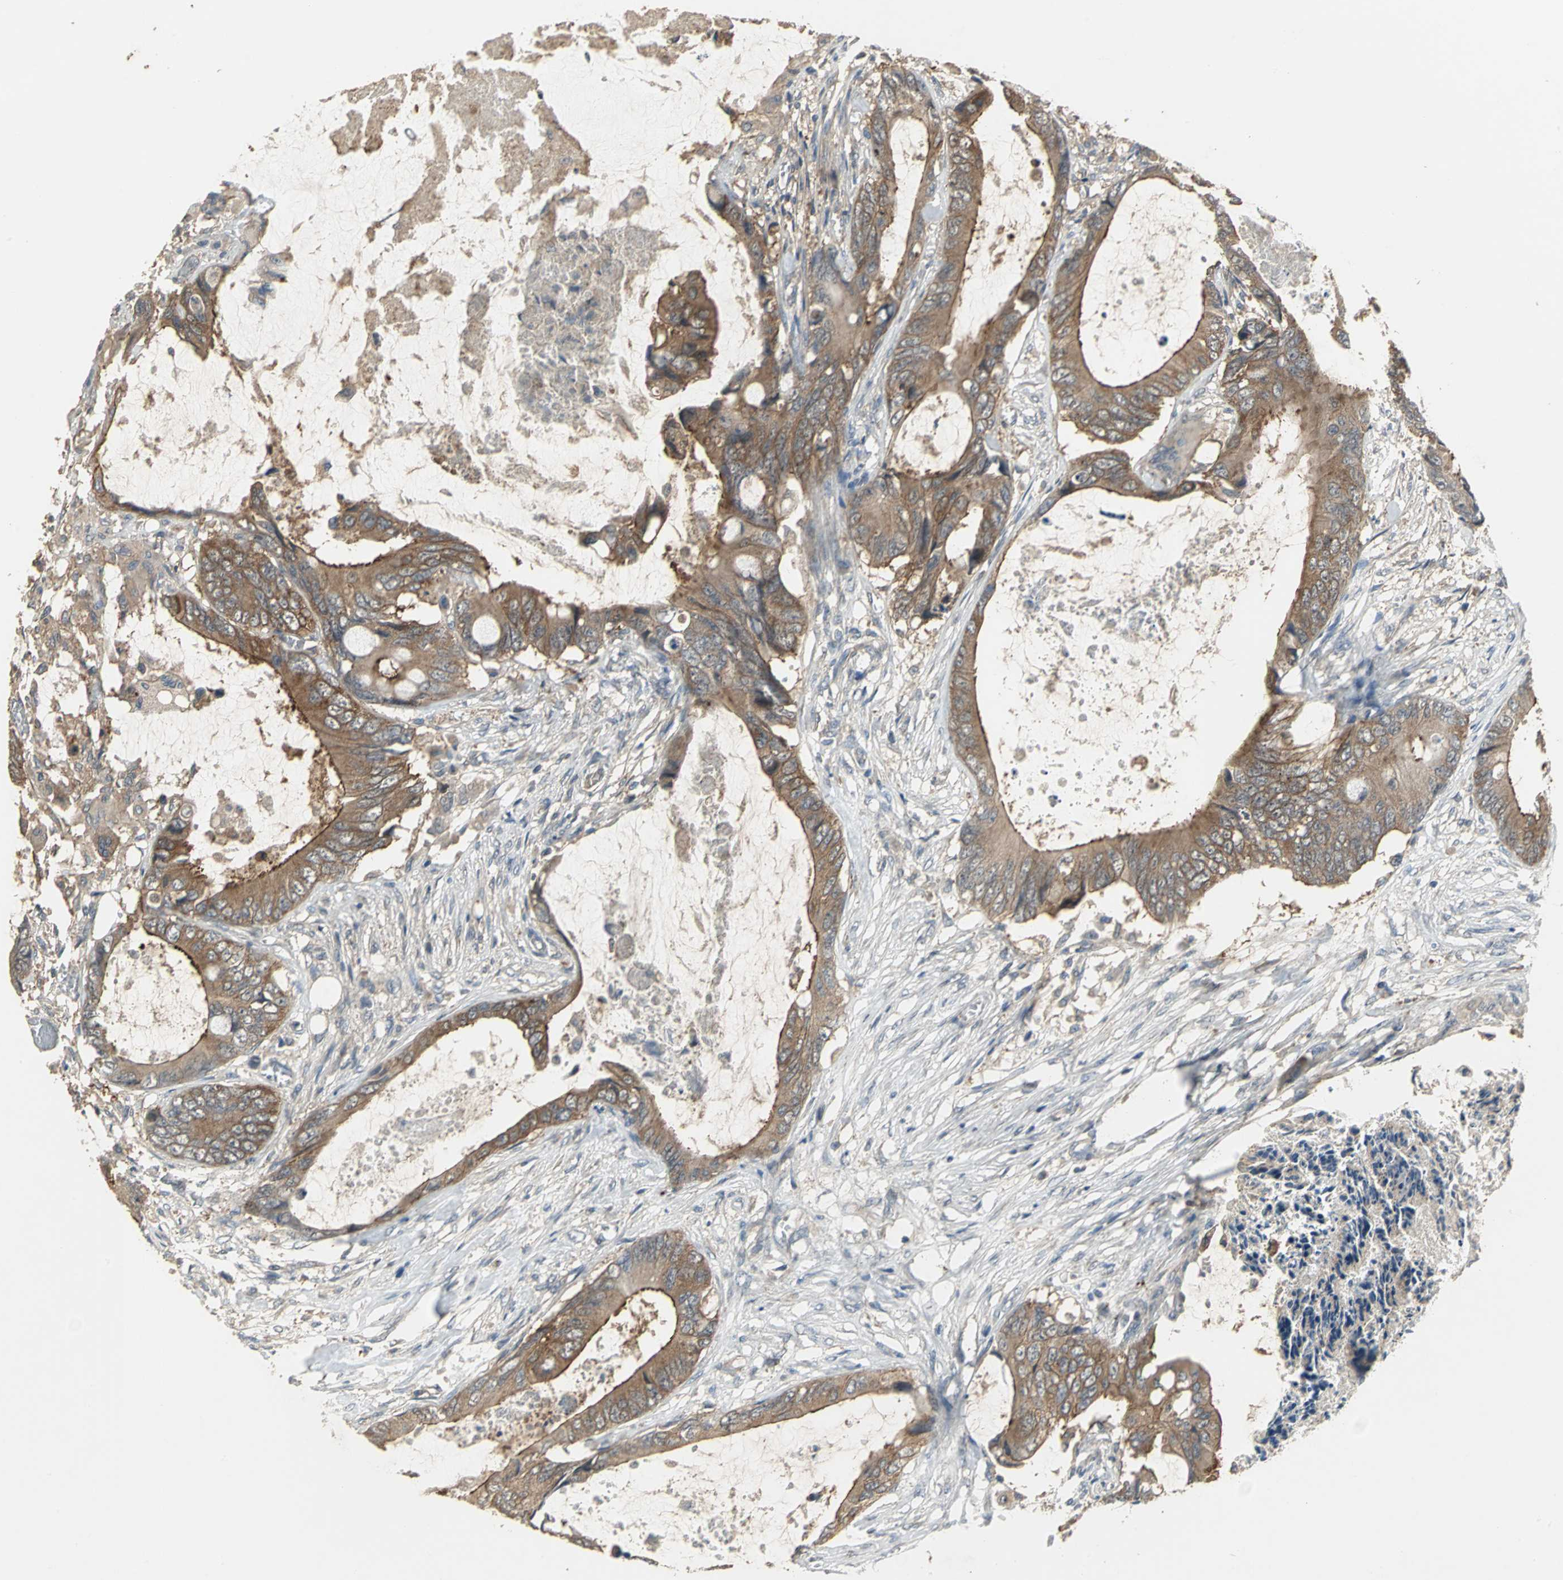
{"staining": {"intensity": "moderate", "quantity": ">75%", "location": "cytoplasmic/membranous"}, "tissue": "colorectal cancer", "cell_type": "Tumor cells", "image_type": "cancer", "snomed": [{"axis": "morphology", "description": "Normal tissue, NOS"}, {"axis": "morphology", "description": "Adenocarcinoma, NOS"}, {"axis": "topography", "description": "Rectum"}, {"axis": "topography", "description": "Peripheral nerve tissue"}], "caption": "Colorectal cancer (adenocarcinoma) was stained to show a protein in brown. There is medium levels of moderate cytoplasmic/membranous staining in about >75% of tumor cells.", "gene": "MET", "patient": {"sex": "female", "age": 77}}